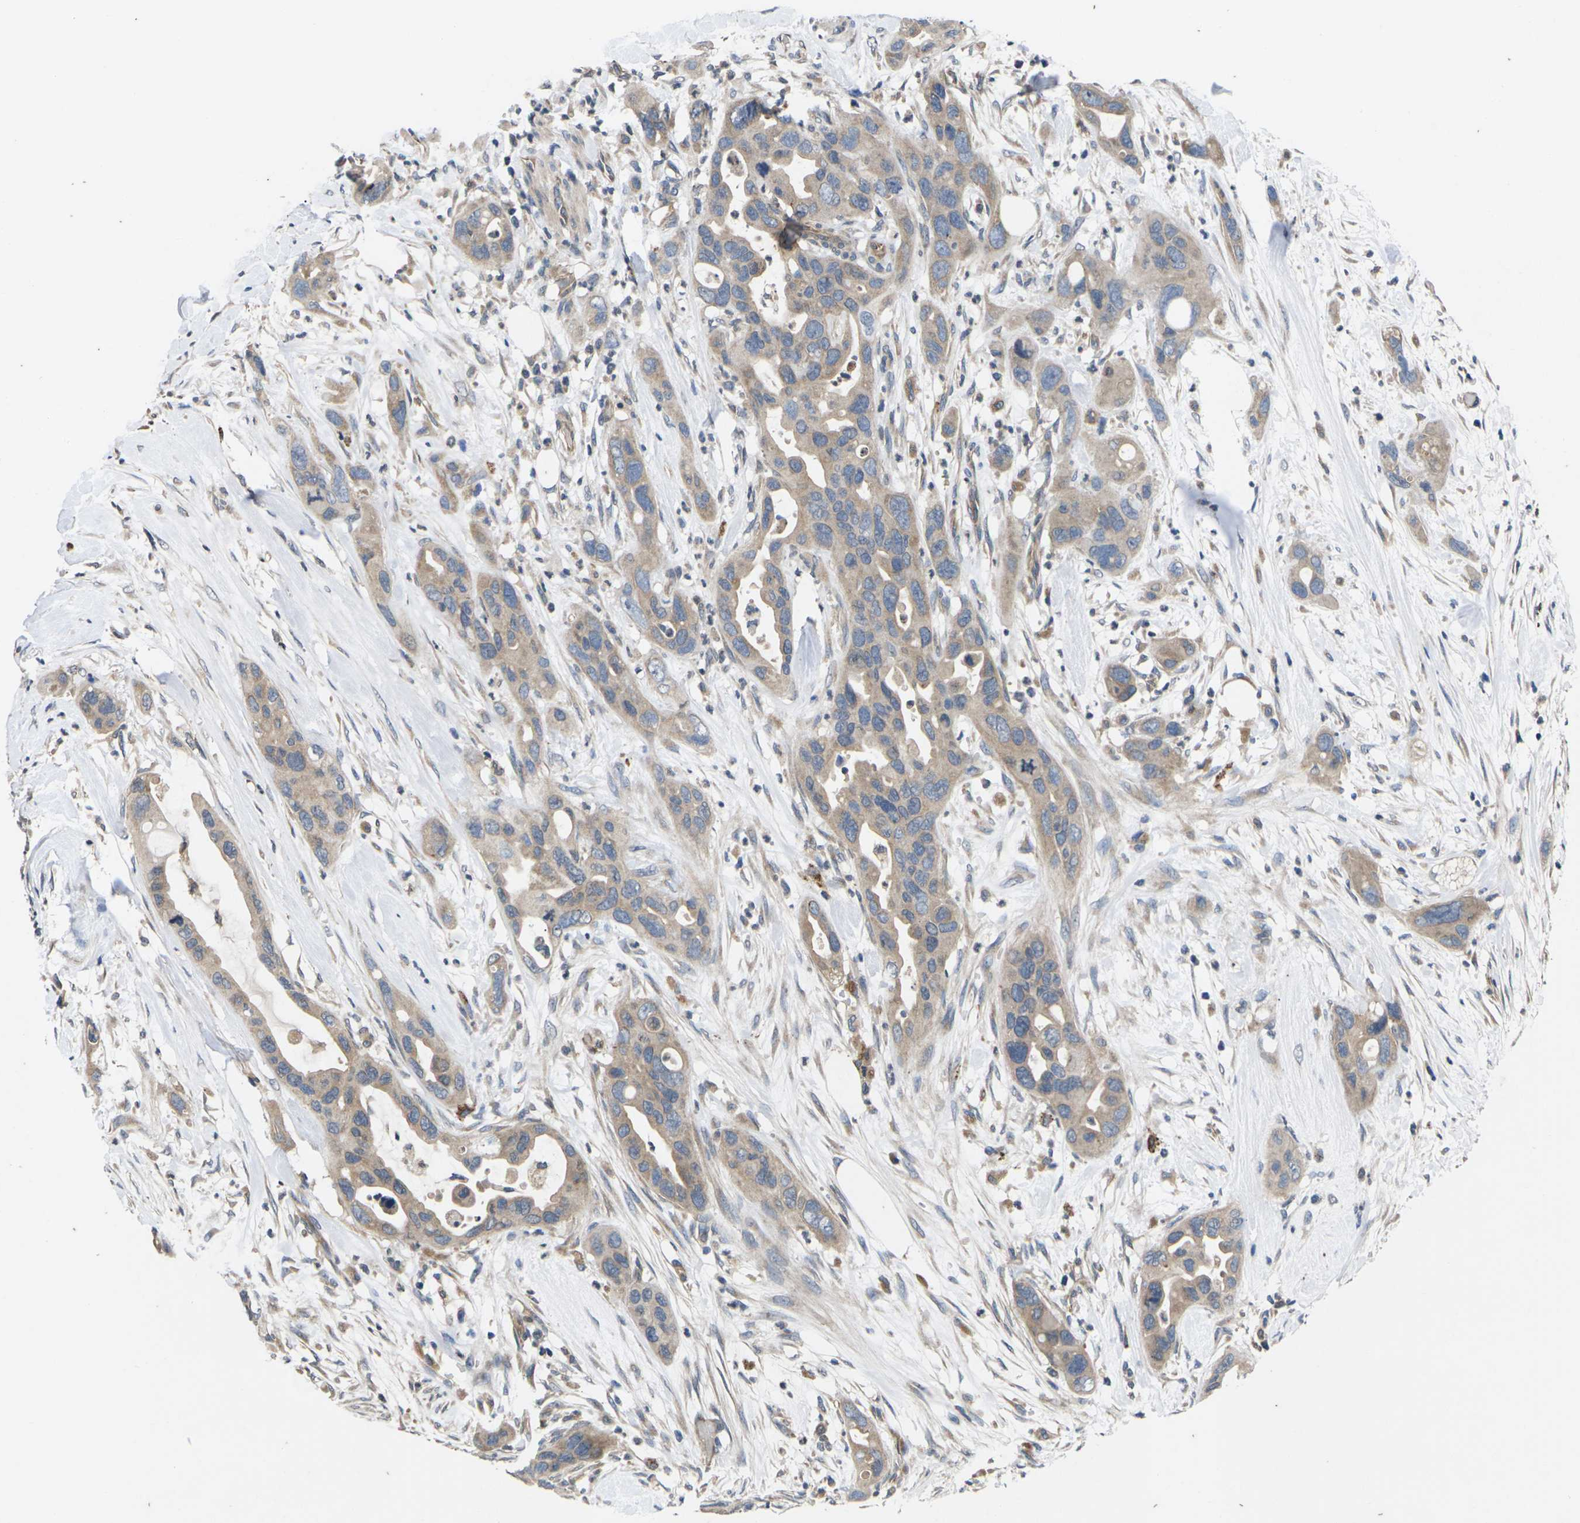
{"staining": {"intensity": "weak", "quantity": ">75%", "location": "cytoplasmic/membranous"}, "tissue": "pancreatic cancer", "cell_type": "Tumor cells", "image_type": "cancer", "snomed": [{"axis": "morphology", "description": "Adenocarcinoma, NOS"}, {"axis": "topography", "description": "Pancreas"}], "caption": "About >75% of tumor cells in human adenocarcinoma (pancreatic) exhibit weak cytoplasmic/membranous protein expression as visualized by brown immunohistochemical staining.", "gene": "DKK2", "patient": {"sex": "female", "age": 71}}